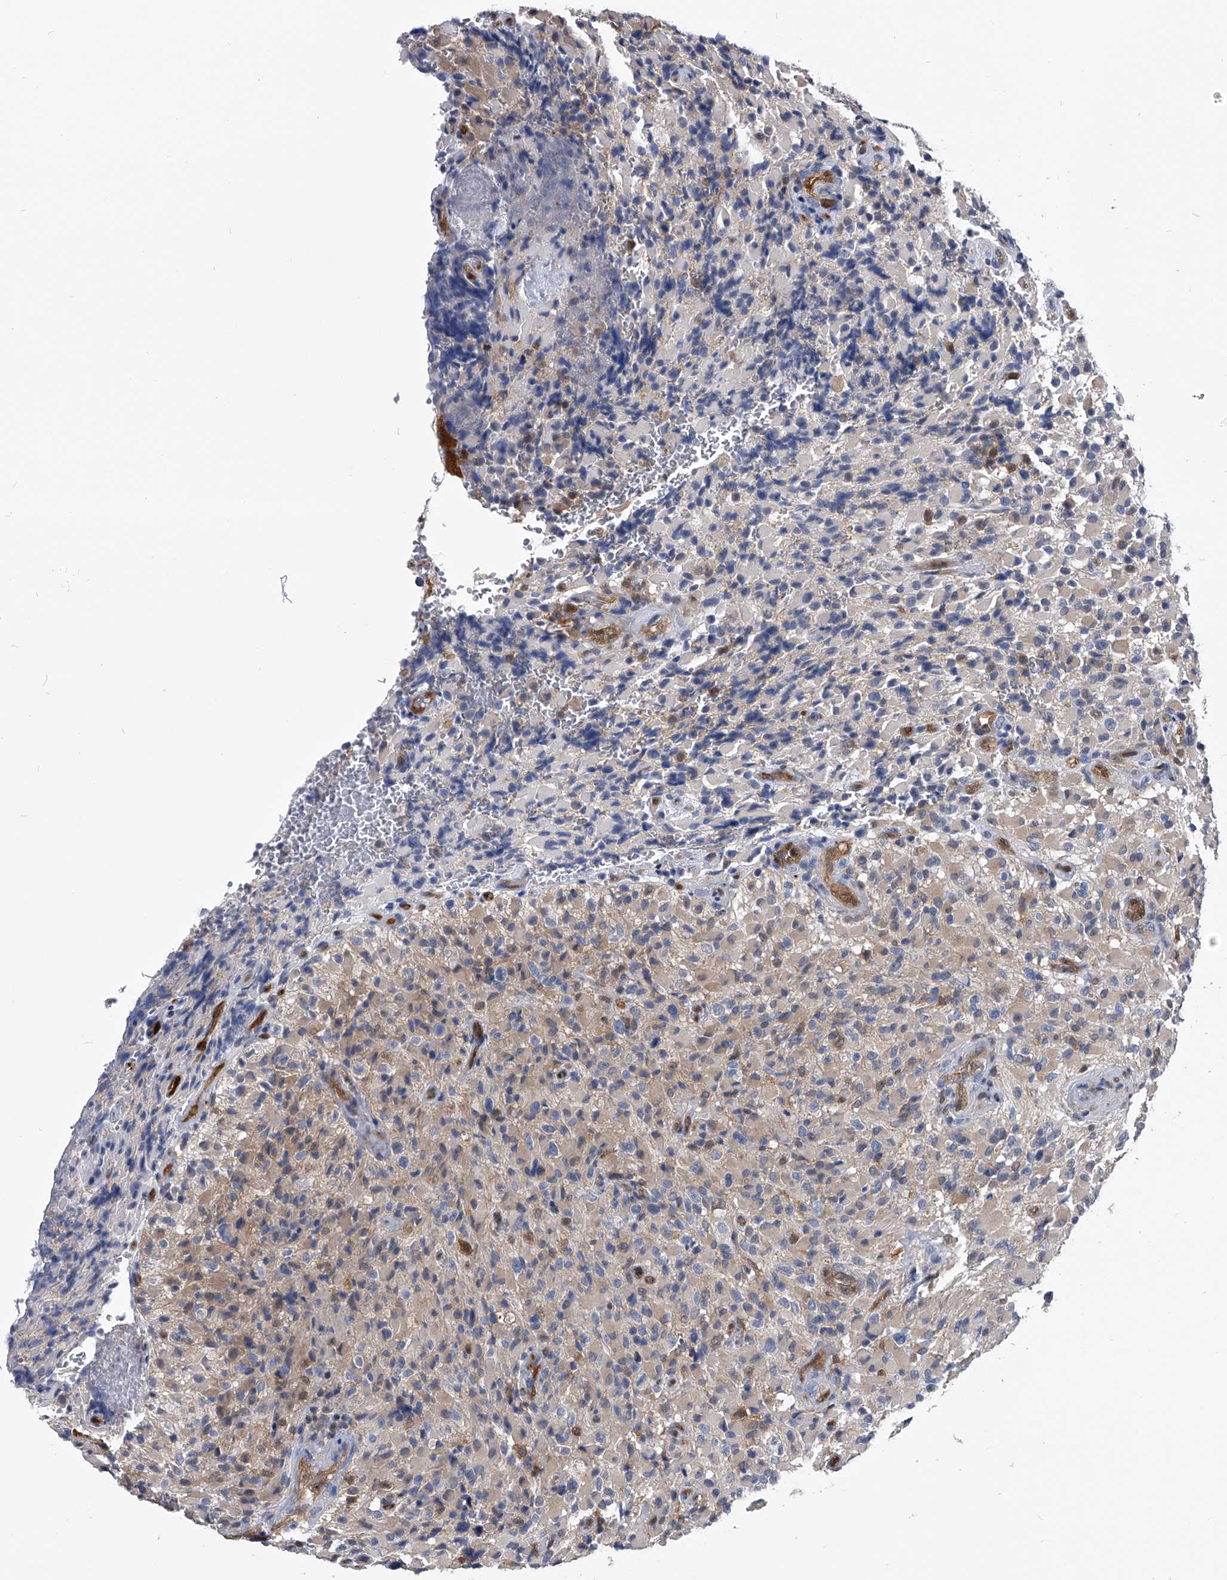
{"staining": {"intensity": "weak", "quantity": "<25%", "location": "cytoplasmic/membranous"}, "tissue": "glioma", "cell_type": "Tumor cells", "image_type": "cancer", "snomed": [{"axis": "morphology", "description": "Glioma, malignant, High grade"}, {"axis": "topography", "description": "Brain"}], "caption": "Immunohistochemical staining of malignant glioma (high-grade) shows no significant staining in tumor cells.", "gene": "PDXK", "patient": {"sex": "male", "age": 71}}